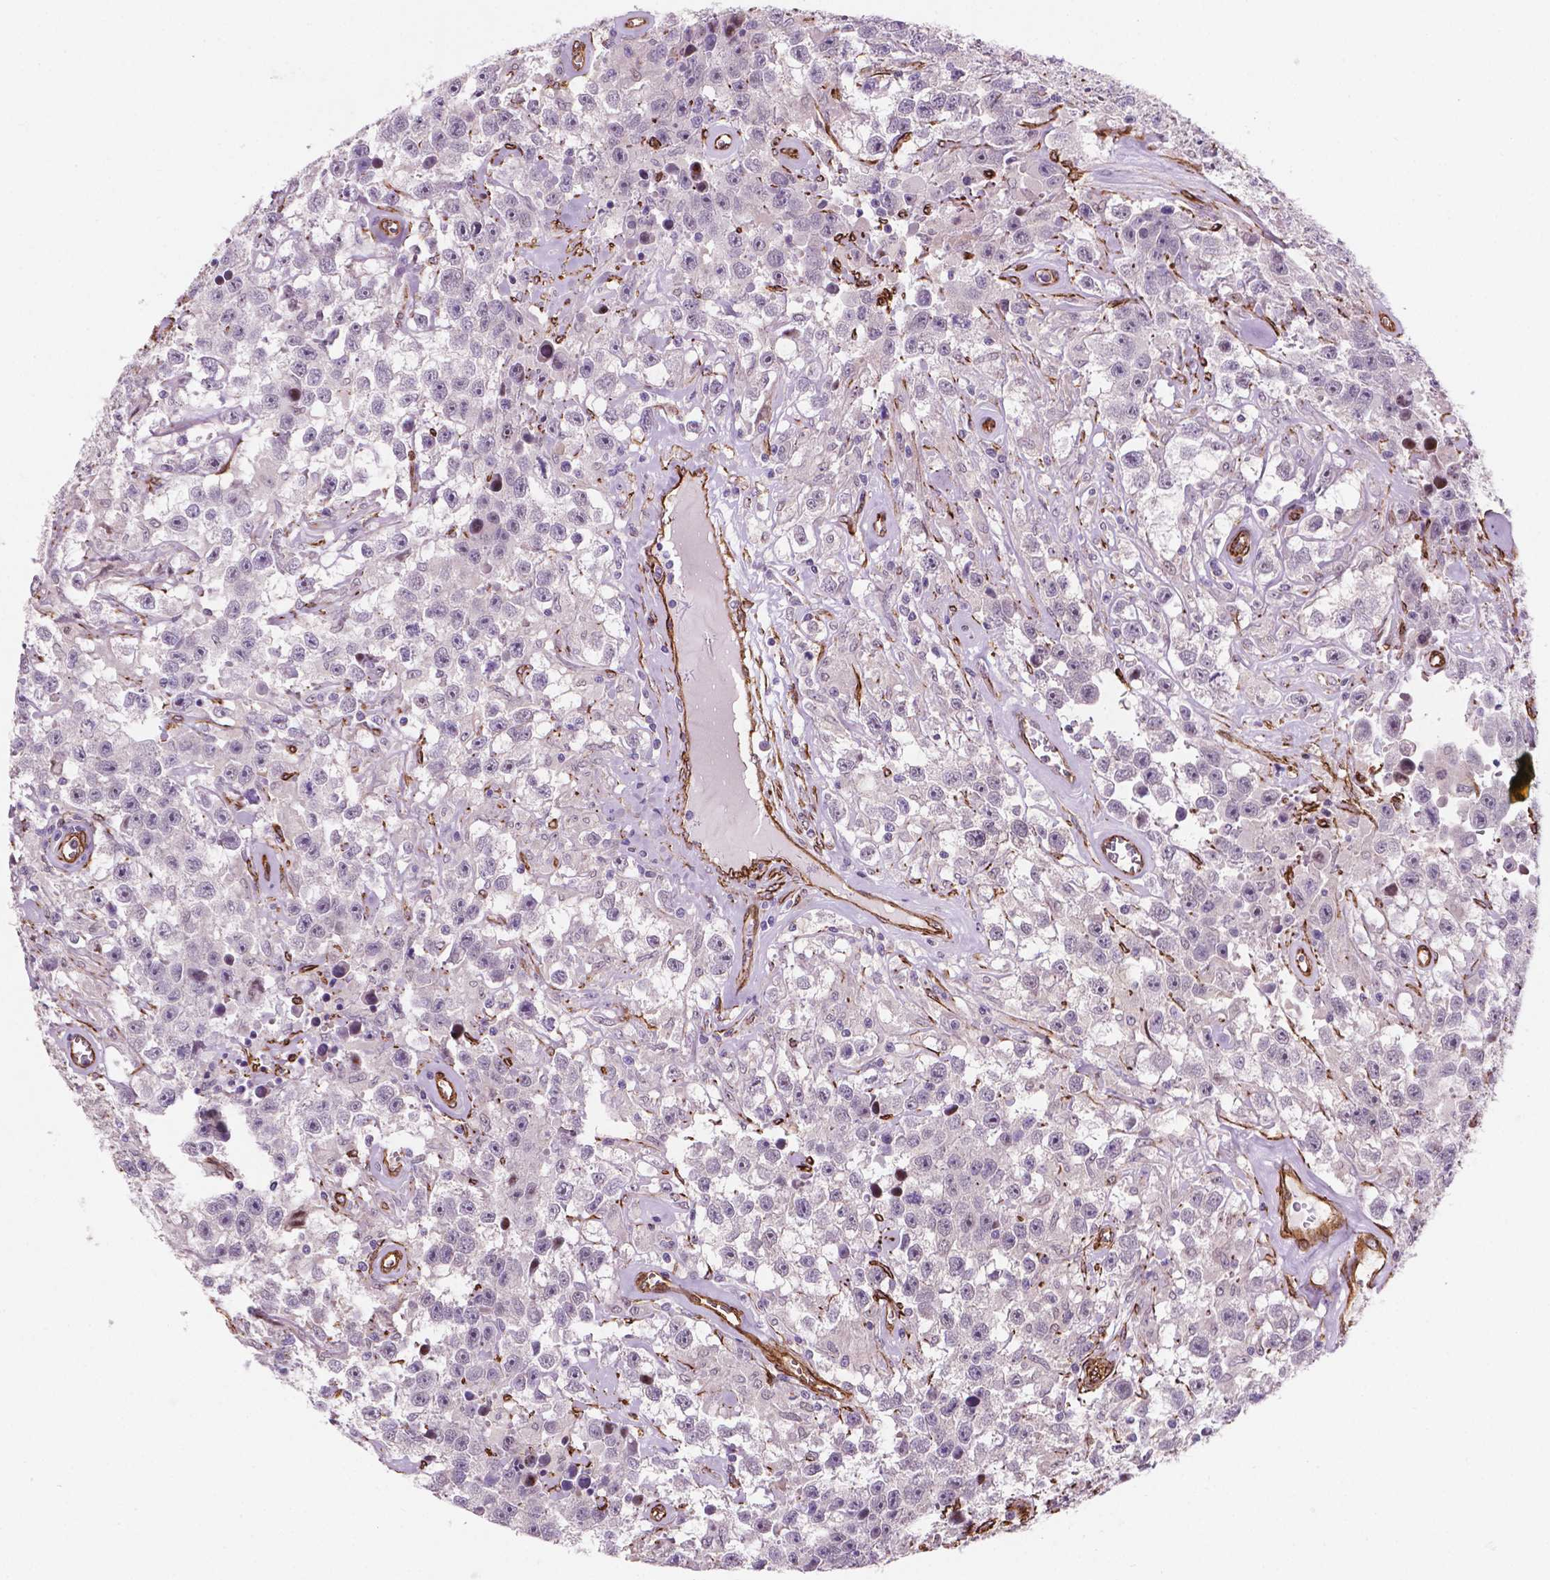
{"staining": {"intensity": "negative", "quantity": "none", "location": "none"}, "tissue": "testis cancer", "cell_type": "Tumor cells", "image_type": "cancer", "snomed": [{"axis": "morphology", "description": "Seminoma, NOS"}, {"axis": "topography", "description": "Testis"}], "caption": "Testis seminoma was stained to show a protein in brown. There is no significant expression in tumor cells.", "gene": "EGFL8", "patient": {"sex": "male", "age": 43}}